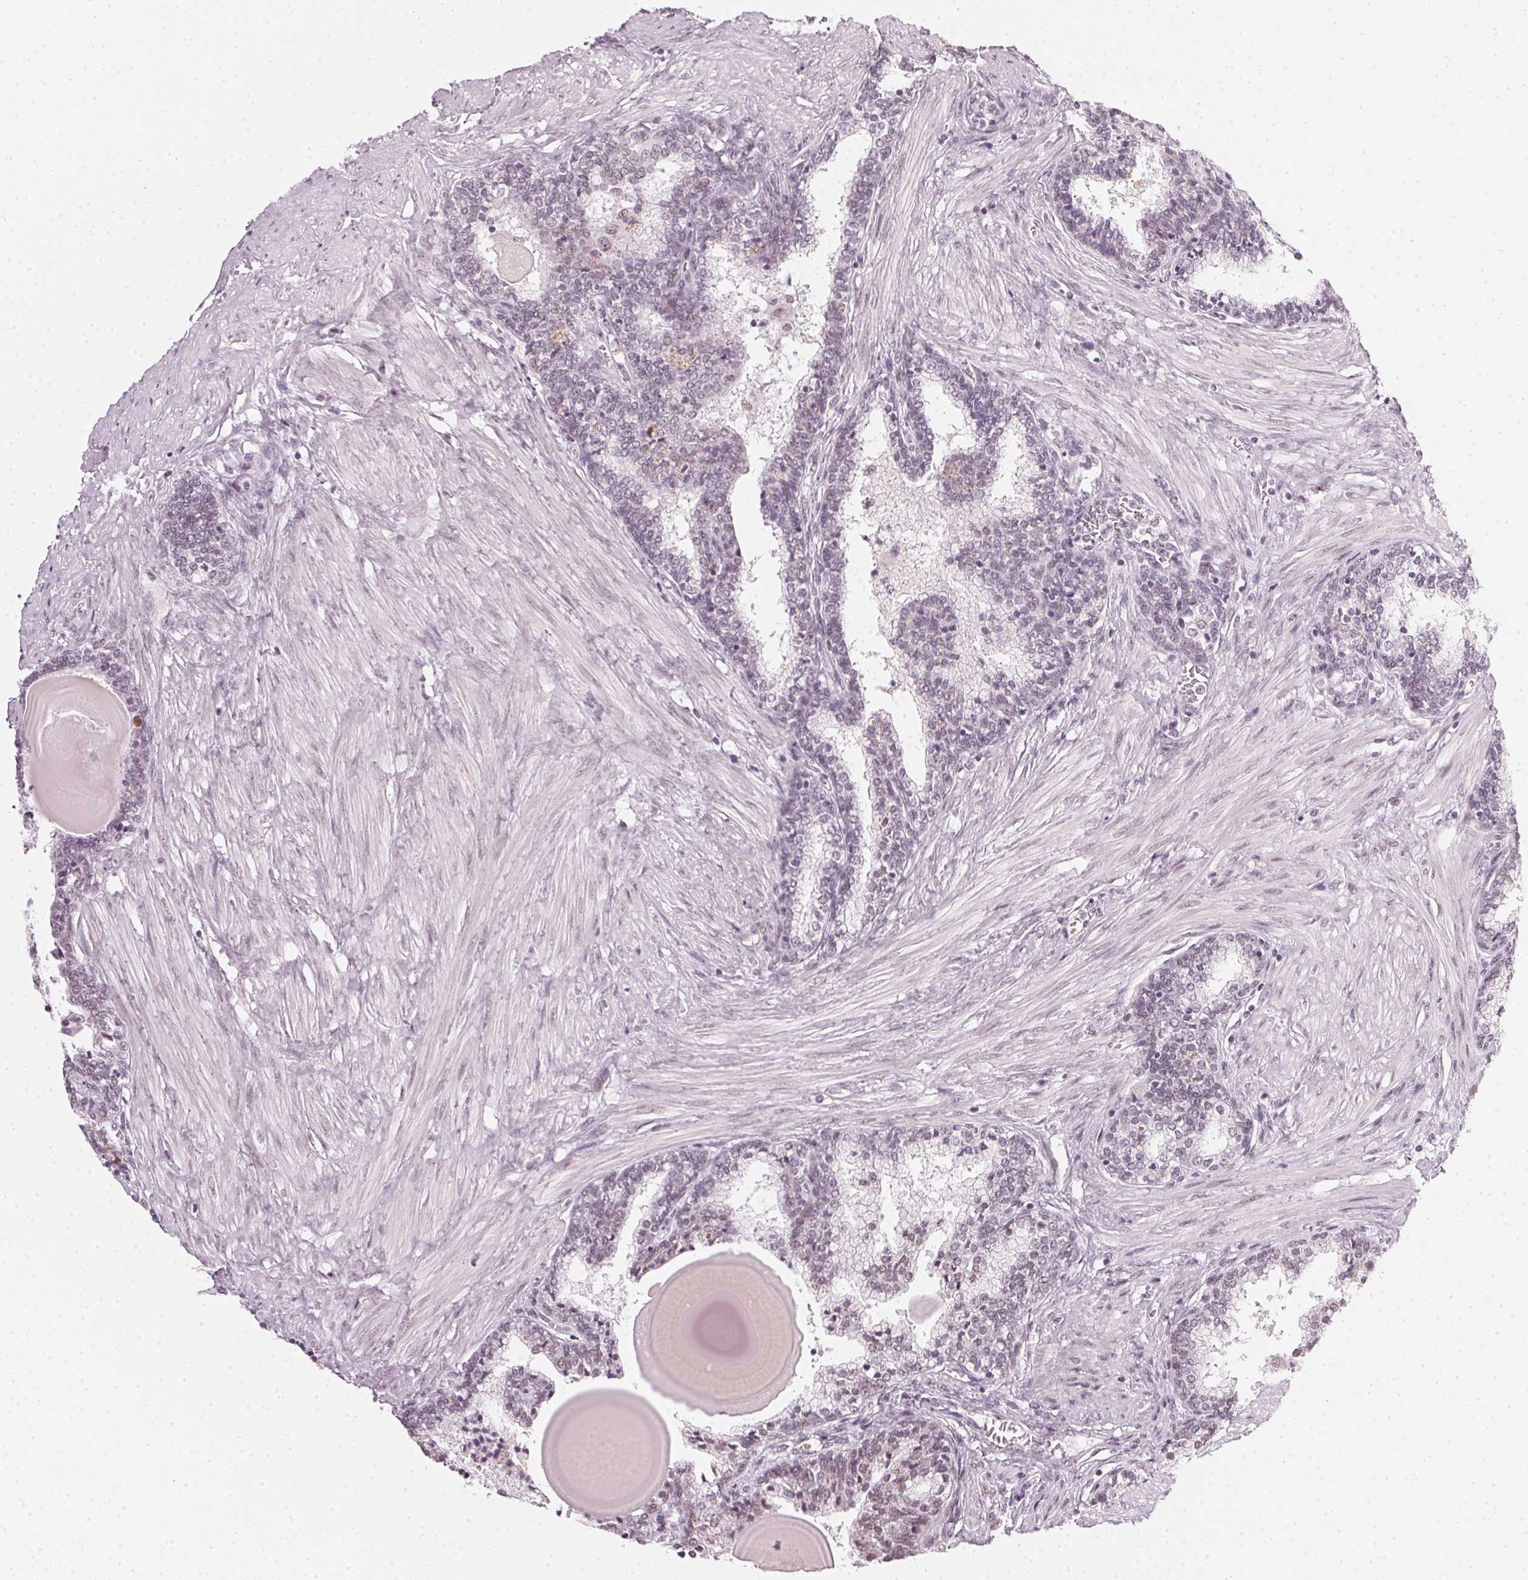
{"staining": {"intensity": "weak", "quantity": "25%-75%", "location": "nuclear"}, "tissue": "prostate", "cell_type": "Glandular cells", "image_type": "normal", "snomed": [{"axis": "morphology", "description": "Normal tissue, NOS"}, {"axis": "topography", "description": "Prostate"}], "caption": "High-magnification brightfield microscopy of unremarkable prostate stained with DAB (3,3'-diaminobenzidine) (brown) and counterstained with hematoxylin (blue). glandular cells exhibit weak nuclear positivity is identified in approximately25%-75% of cells. (DAB = brown stain, brightfield microscopy at high magnification).", "gene": "DNAJC6", "patient": {"sex": "male", "age": 55}}